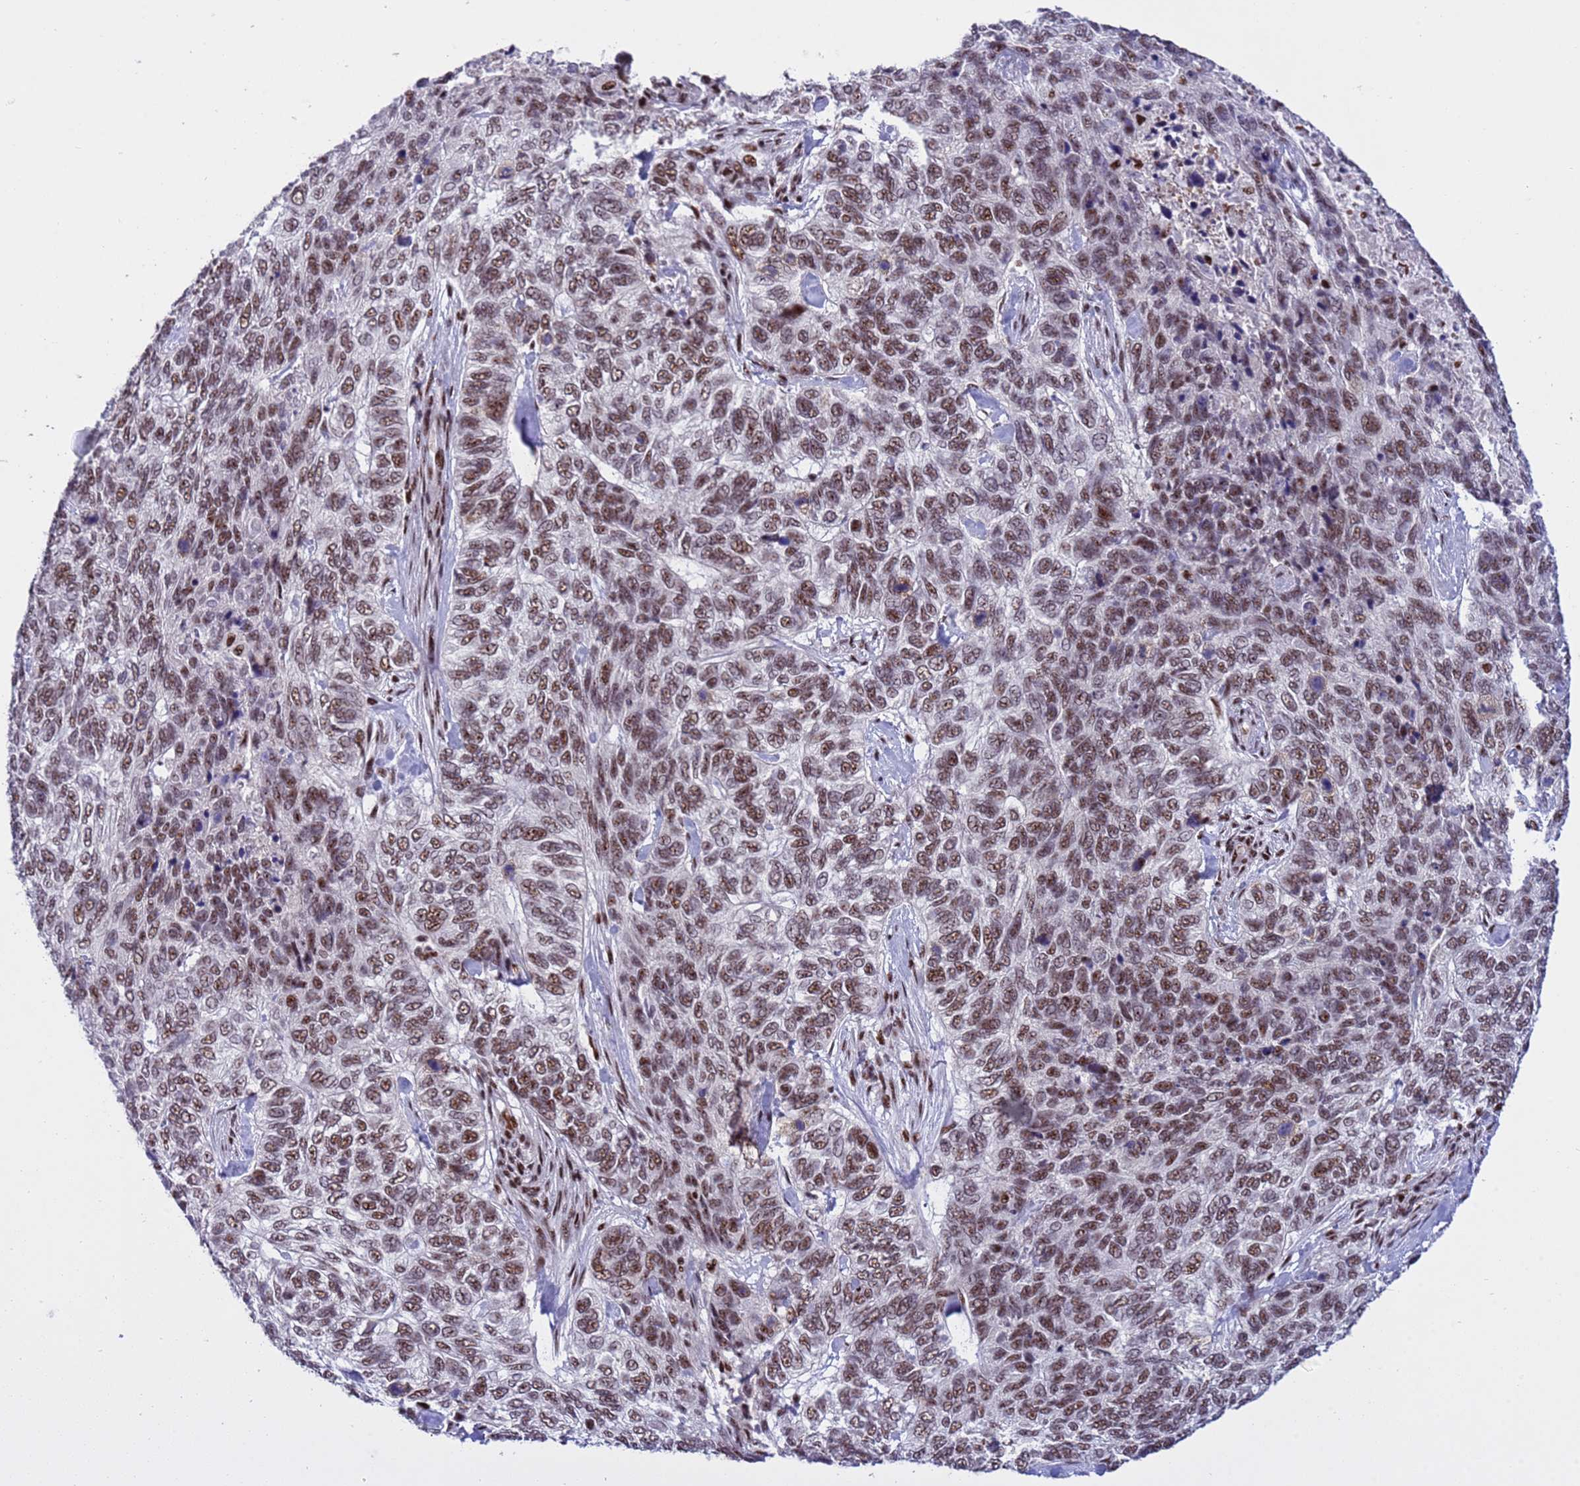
{"staining": {"intensity": "moderate", "quantity": ">75%", "location": "nuclear"}, "tissue": "skin cancer", "cell_type": "Tumor cells", "image_type": "cancer", "snomed": [{"axis": "morphology", "description": "Basal cell carcinoma"}, {"axis": "topography", "description": "Skin"}], "caption": "This micrograph demonstrates skin cancer (basal cell carcinoma) stained with immunohistochemistry (IHC) to label a protein in brown. The nuclear of tumor cells show moderate positivity for the protein. Nuclei are counter-stained blue.", "gene": "THOC2", "patient": {"sex": "female", "age": 65}}